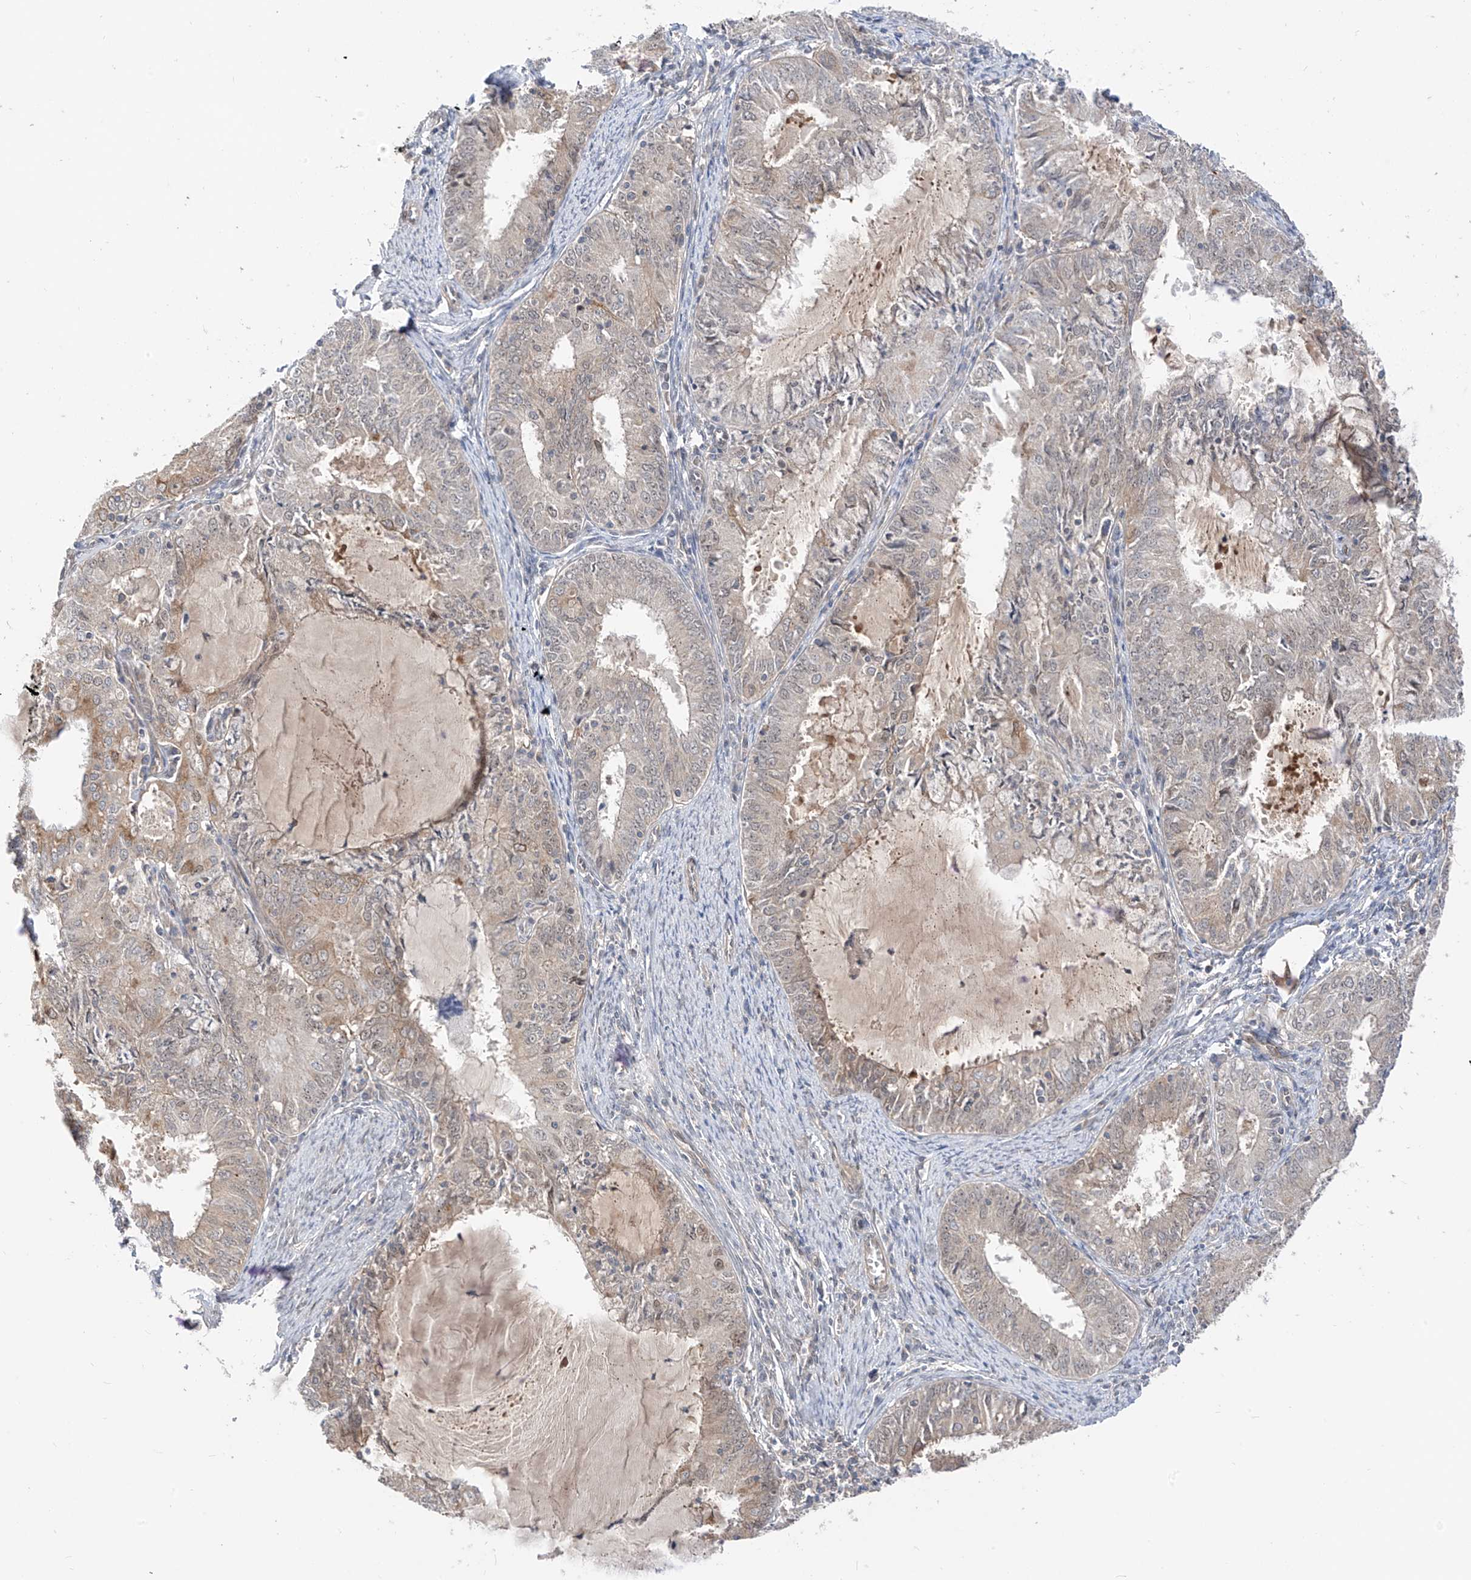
{"staining": {"intensity": "weak", "quantity": "<25%", "location": "cytoplasmic/membranous"}, "tissue": "endometrial cancer", "cell_type": "Tumor cells", "image_type": "cancer", "snomed": [{"axis": "morphology", "description": "Adenocarcinoma, NOS"}, {"axis": "topography", "description": "Endometrium"}], "caption": "Human endometrial cancer stained for a protein using IHC reveals no expression in tumor cells.", "gene": "MRTFA", "patient": {"sex": "female", "age": 57}}